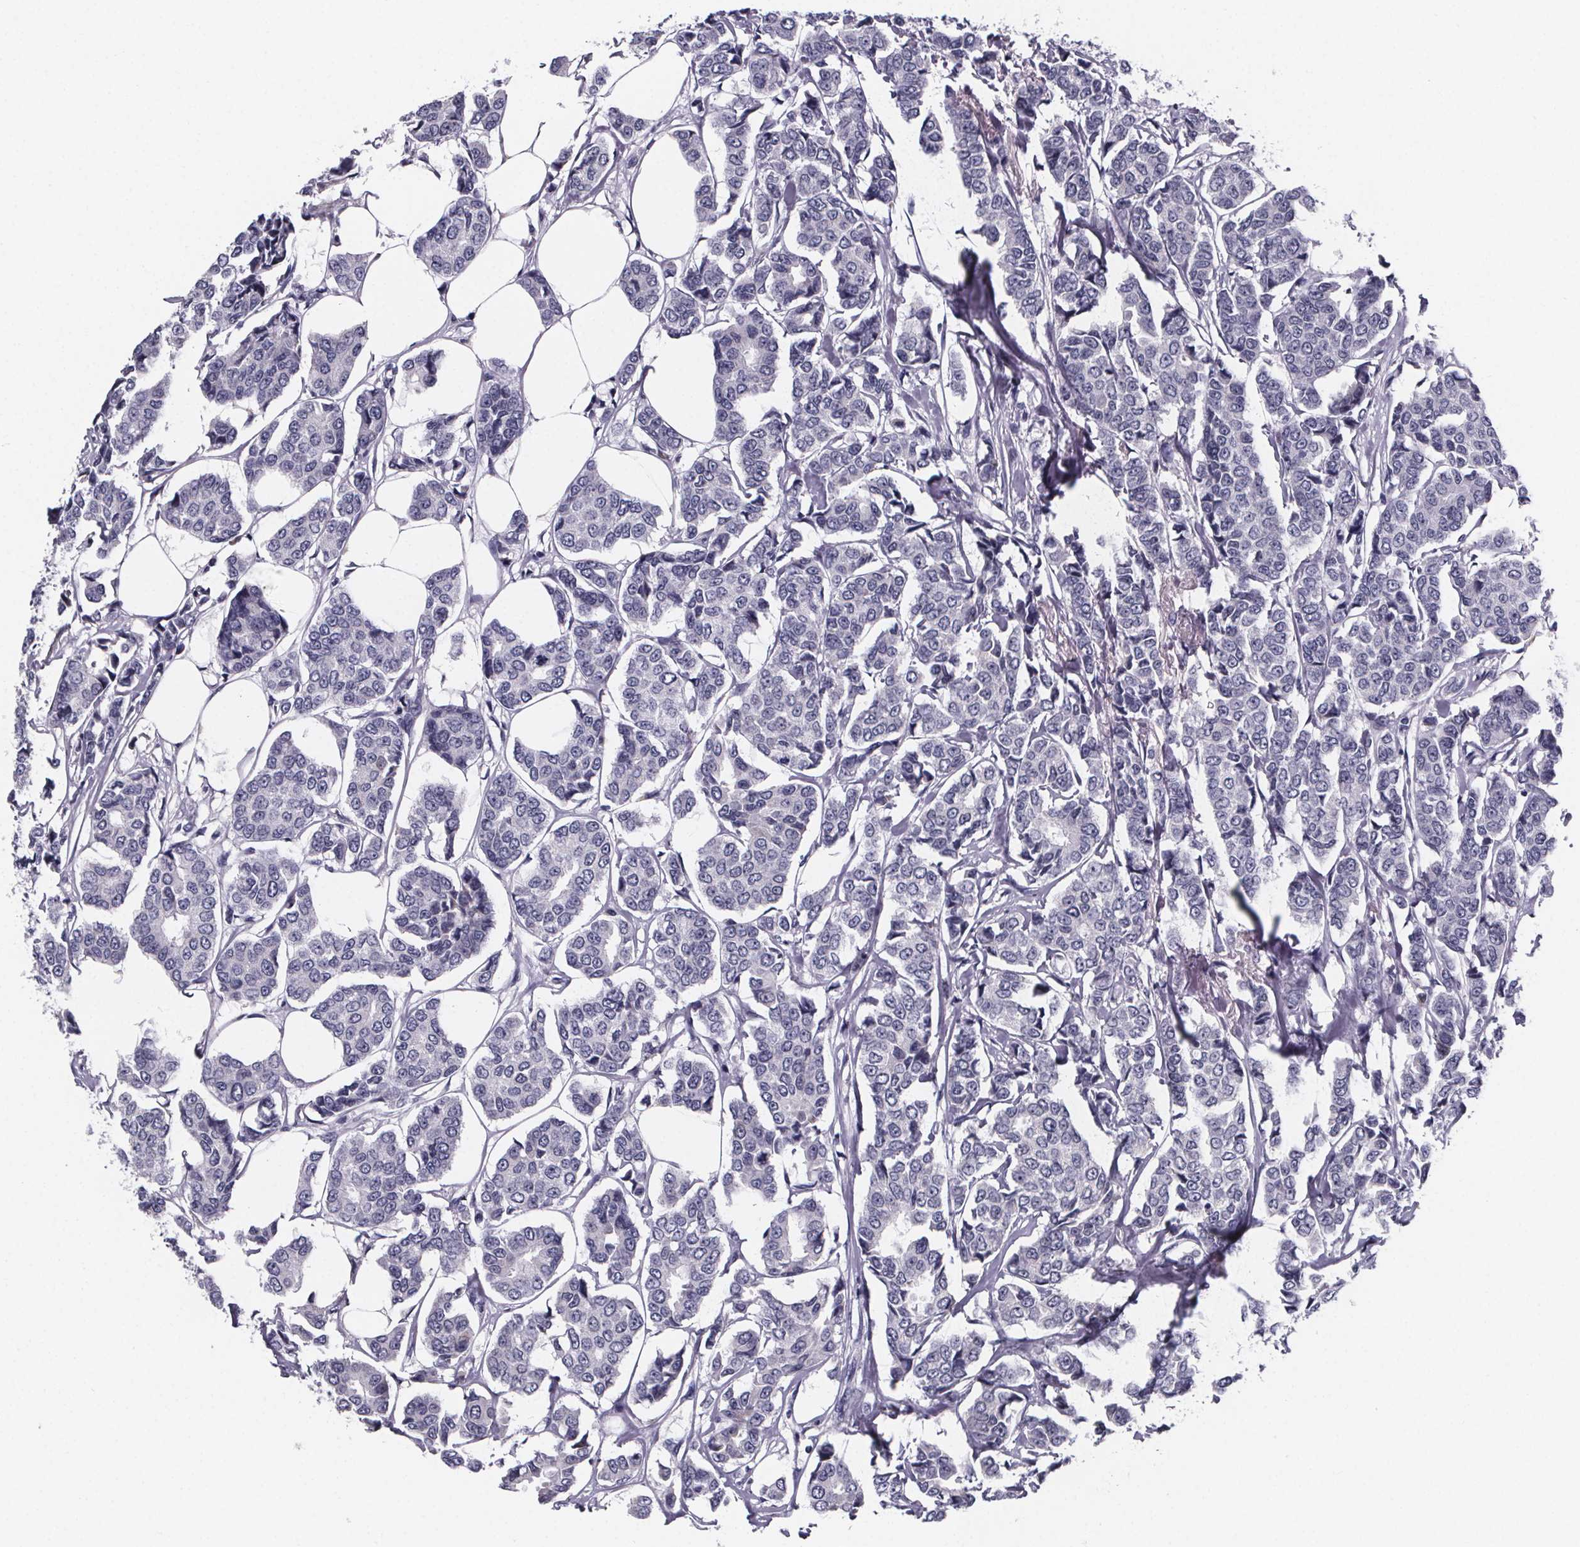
{"staining": {"intensity": "negative", "quantity": "none", "location": "none"}, "tissue": "breast cancer", "cell_type": "Tumor cells", "image_type": "cancer", "snomed": [{"axis": "morphology", "description": "Duct carcinoma"}, {"axis": "topography", "description": "Breast"}], "caption": "Immunohistochemical staining of human breast cancer (intraductal carcinoma) reveals no significant expression in tumor cells.", "gene": "PAH", "patient": {"sex": "female", "age": 94}}